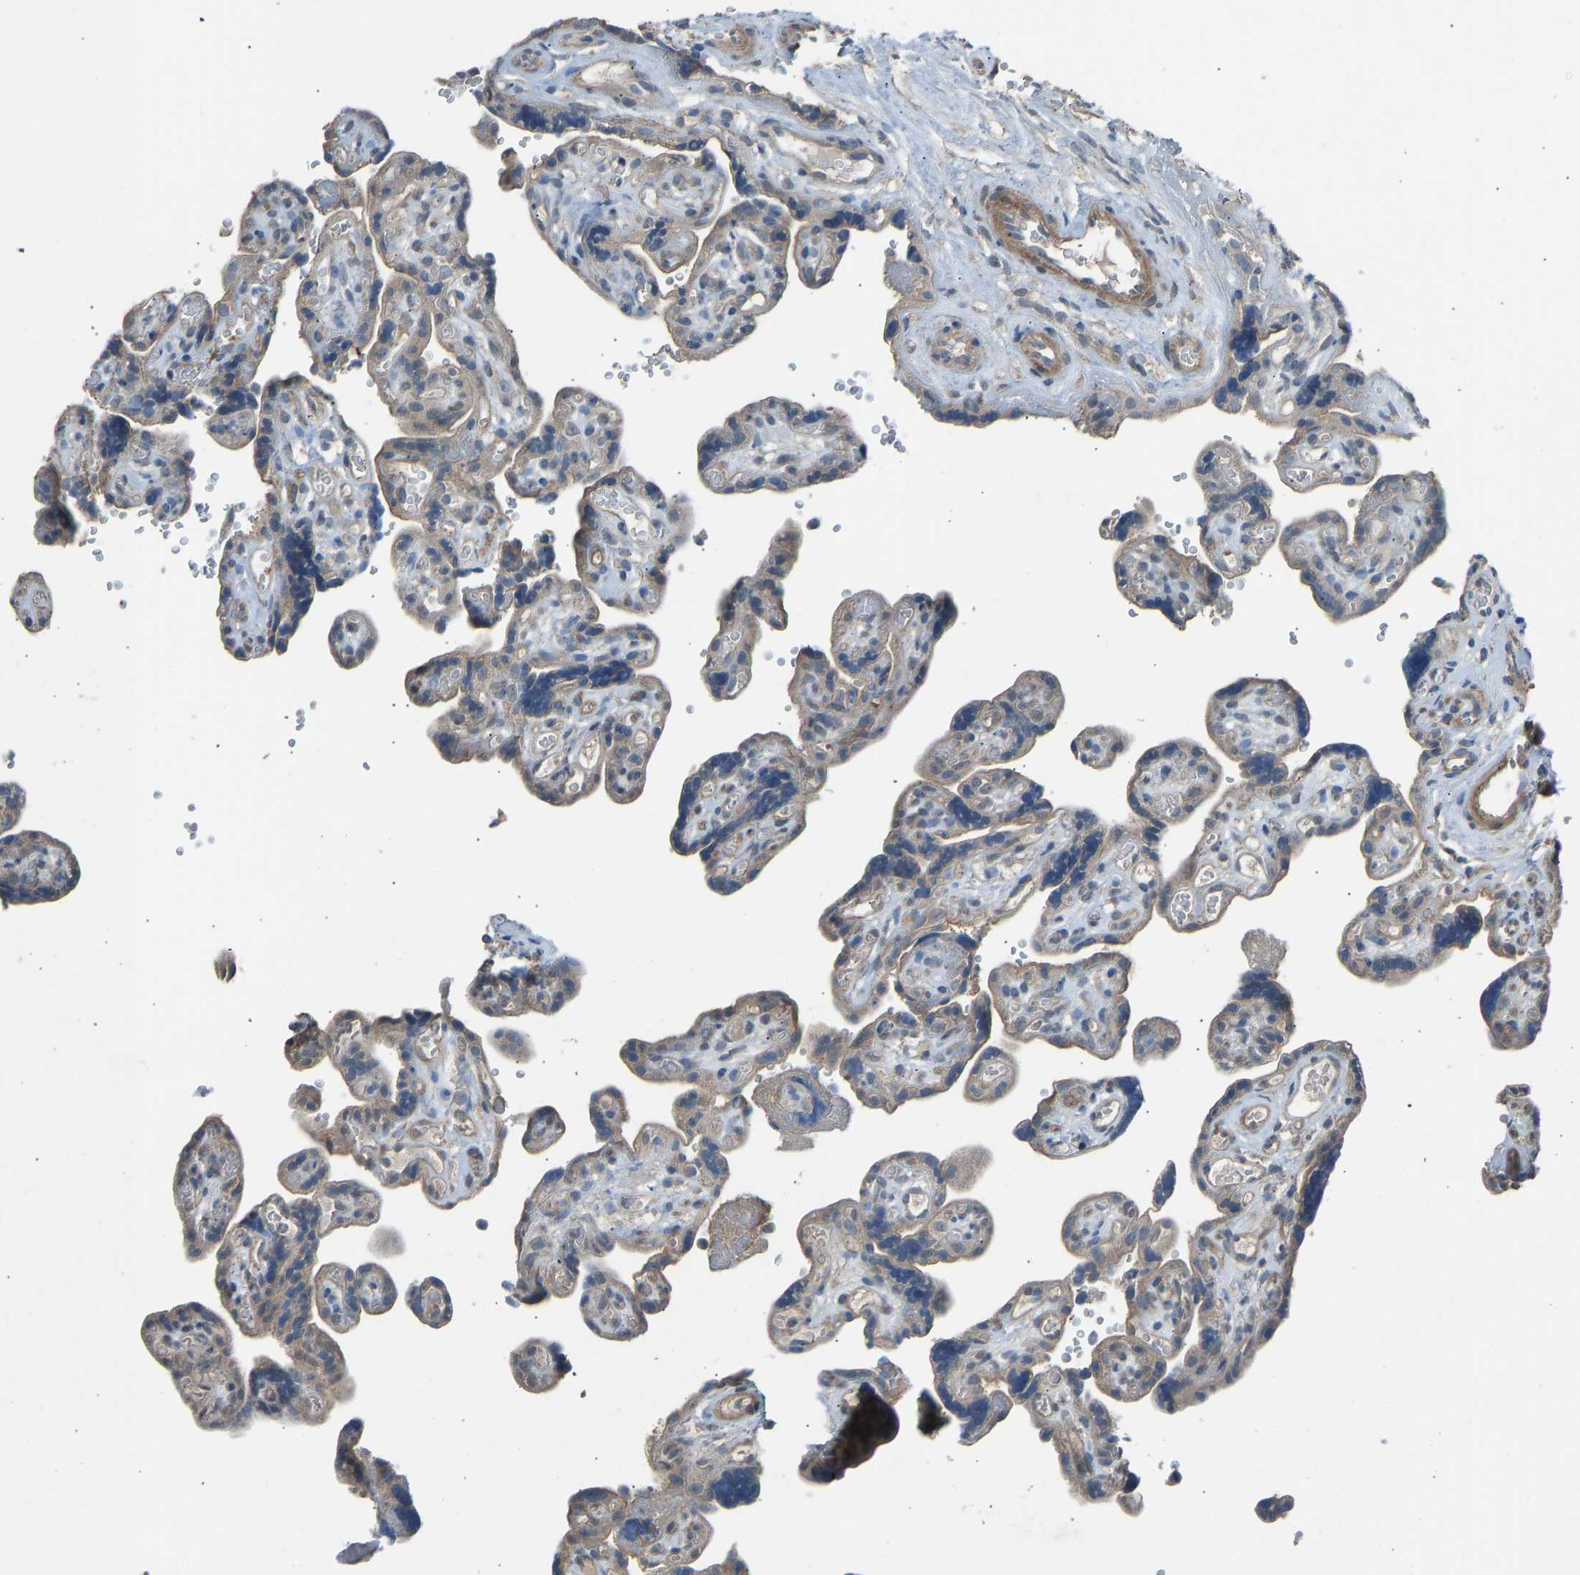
{"staining": {"intensity": "strong", "quantity": ">75%", "location": "cytoplasmic/membranous,nuclear"}, "tissue": "placenta", "cell_type": "Decidual cells", "image_type": "normal", "snomed": [{"axis": "morphology", "description": "Normal tissue, NOS"}, {"axis": "topography", "description": "Placenta"}], "caption": "Immunohistochemical staining of benign placenta reveals strong cytoplasmic/membranous,nuclear protein expression in approximately >75% of decidual cells.", "gene": "SLC43A1", "patient": {"sex": "female", "age": 30}}